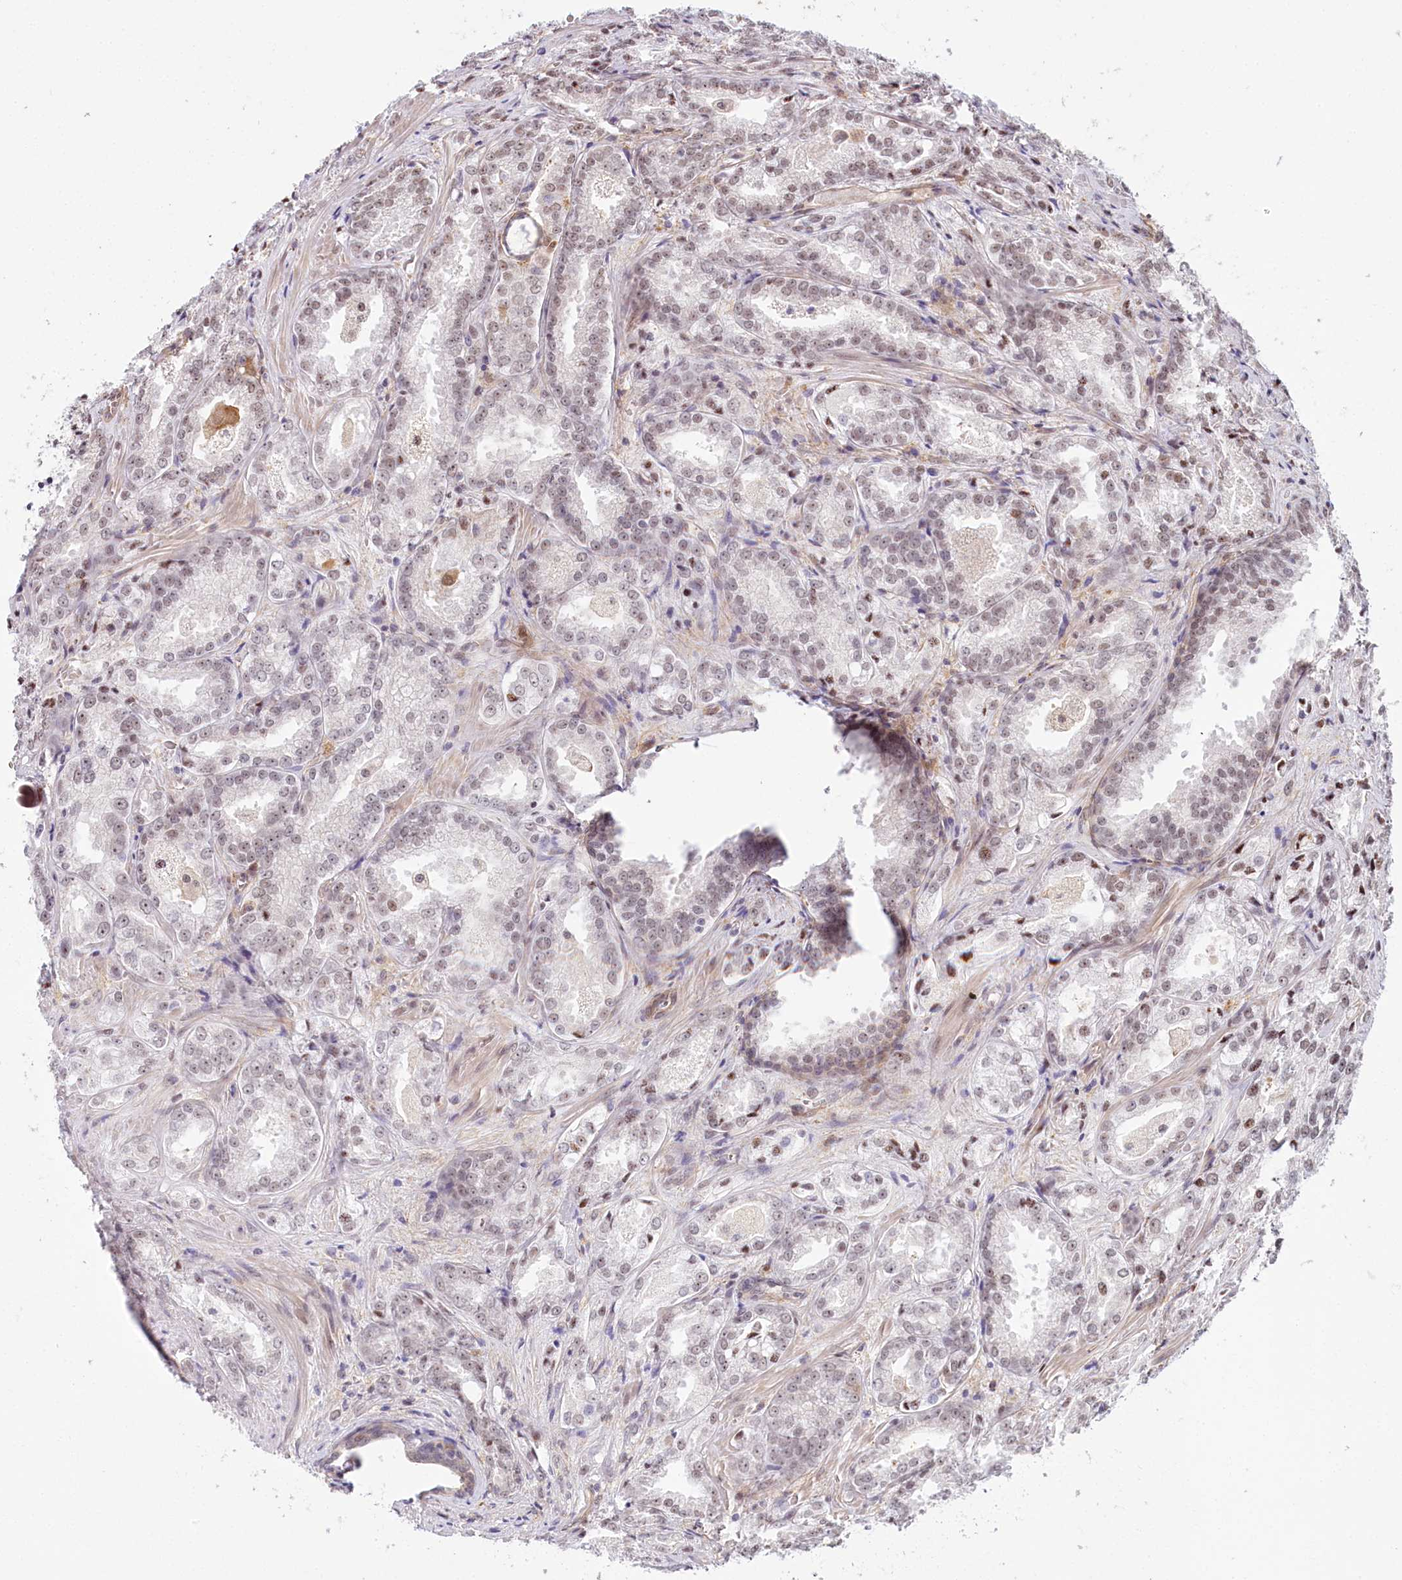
{"staining": {"intensity": "weak", "quantity": "25%-75%", "location": "nuclear"}, "tissue": "prostate cancer", "cell_type": "Tumor cells", "image_type": "cancer", "snomed": [{"axis": "morphology", "description": "Adenocarcinoma, Low grade"}, {"axis": "topography", "description": "Prostate"}], "caption": "Protein staining of prostate cancer tissue shows weak nuclear expression in approximately 25%-75% of tumor cells. (DAB IHC, brown staining for protein, blue staining for nuclei).", "gene": "TUBGCP2", "patient": {"sex": "male", "age": 47}}